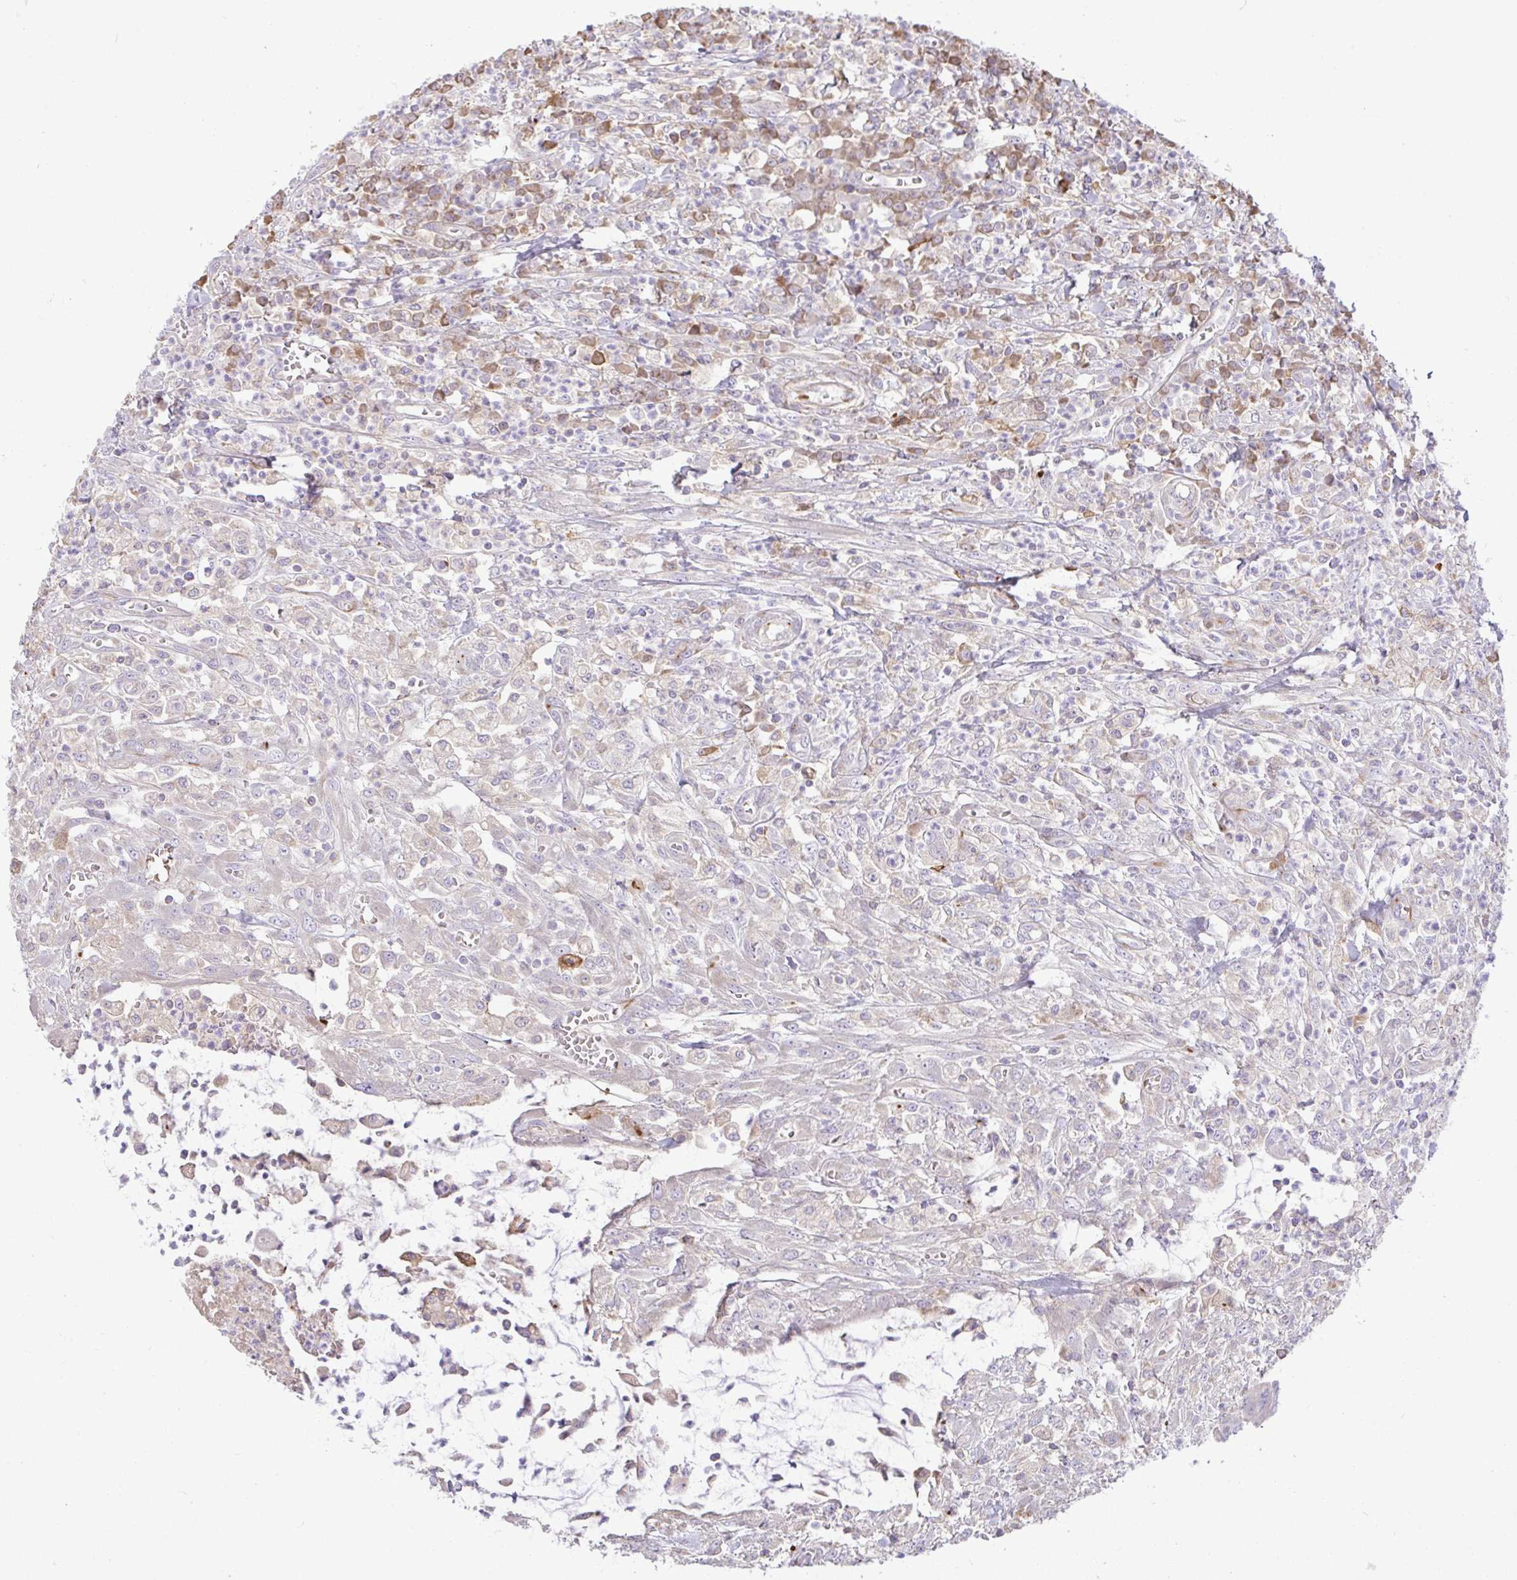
{"staining": {"intensity": "negative", "quantity": "none", "location": "none"}, "tissue": "colorectal cancer", "cell_type": "Tumor cells", "image_type": "cancer", "snomed": [{"axis": "morphology", "description": "Adenocarcinoma, NOS"}, {"axis": "topography", "description": "Colon"}], "caption": "High power microscopy histopathology image of an immunohistochemistry image of colorectal cancer, revealing no significant expression in tumor cells. The staining was performed using DAB (3,3'-diaminobenzidine) to visualize the protein expression in brown, while the nuclei were stained in blue with hematoxylin (Magnification: 20x).", "gene": "GRID2", "patient": {"sex": "male", "age": 65}}